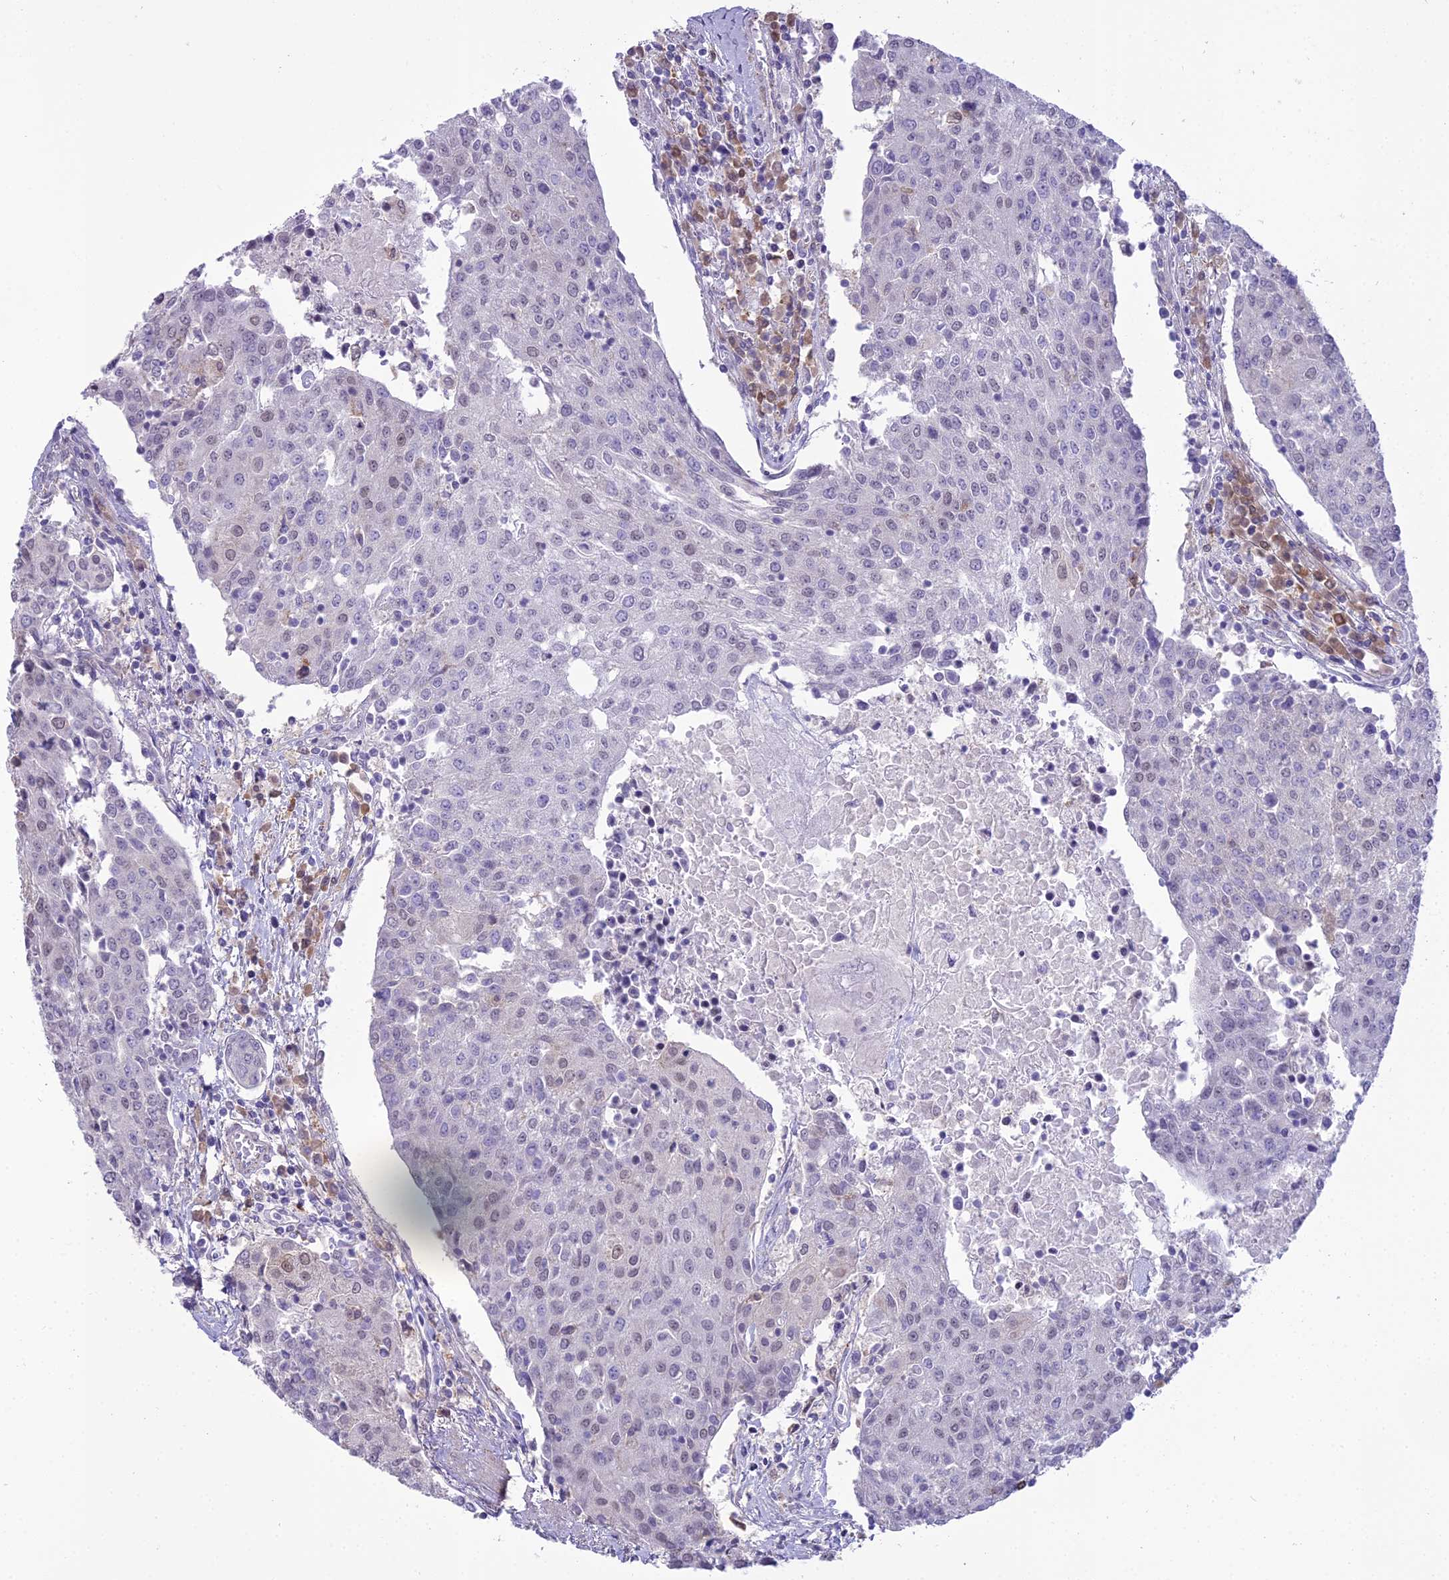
{"staining": {"intensity": "negative", "quantity": "none", "location": "none"}, "tissue": "urothelial cancer", "cell_type": "Tumor cells", "image_type": "cancer", "snomed": [{"axis": "morphology", "description": "Urothelial carcinoma, High grade"}, {"axis": "topography", "description": "Urinary bladder"}], "caption": "A high-resolution histopathology image shows immunohistochemistry (IHC) staining of urothelial cancer, which reveals no significant positivity in tumor cells.", "gene": "BLNK", "patient": {"sex": "female", "age": 85}}